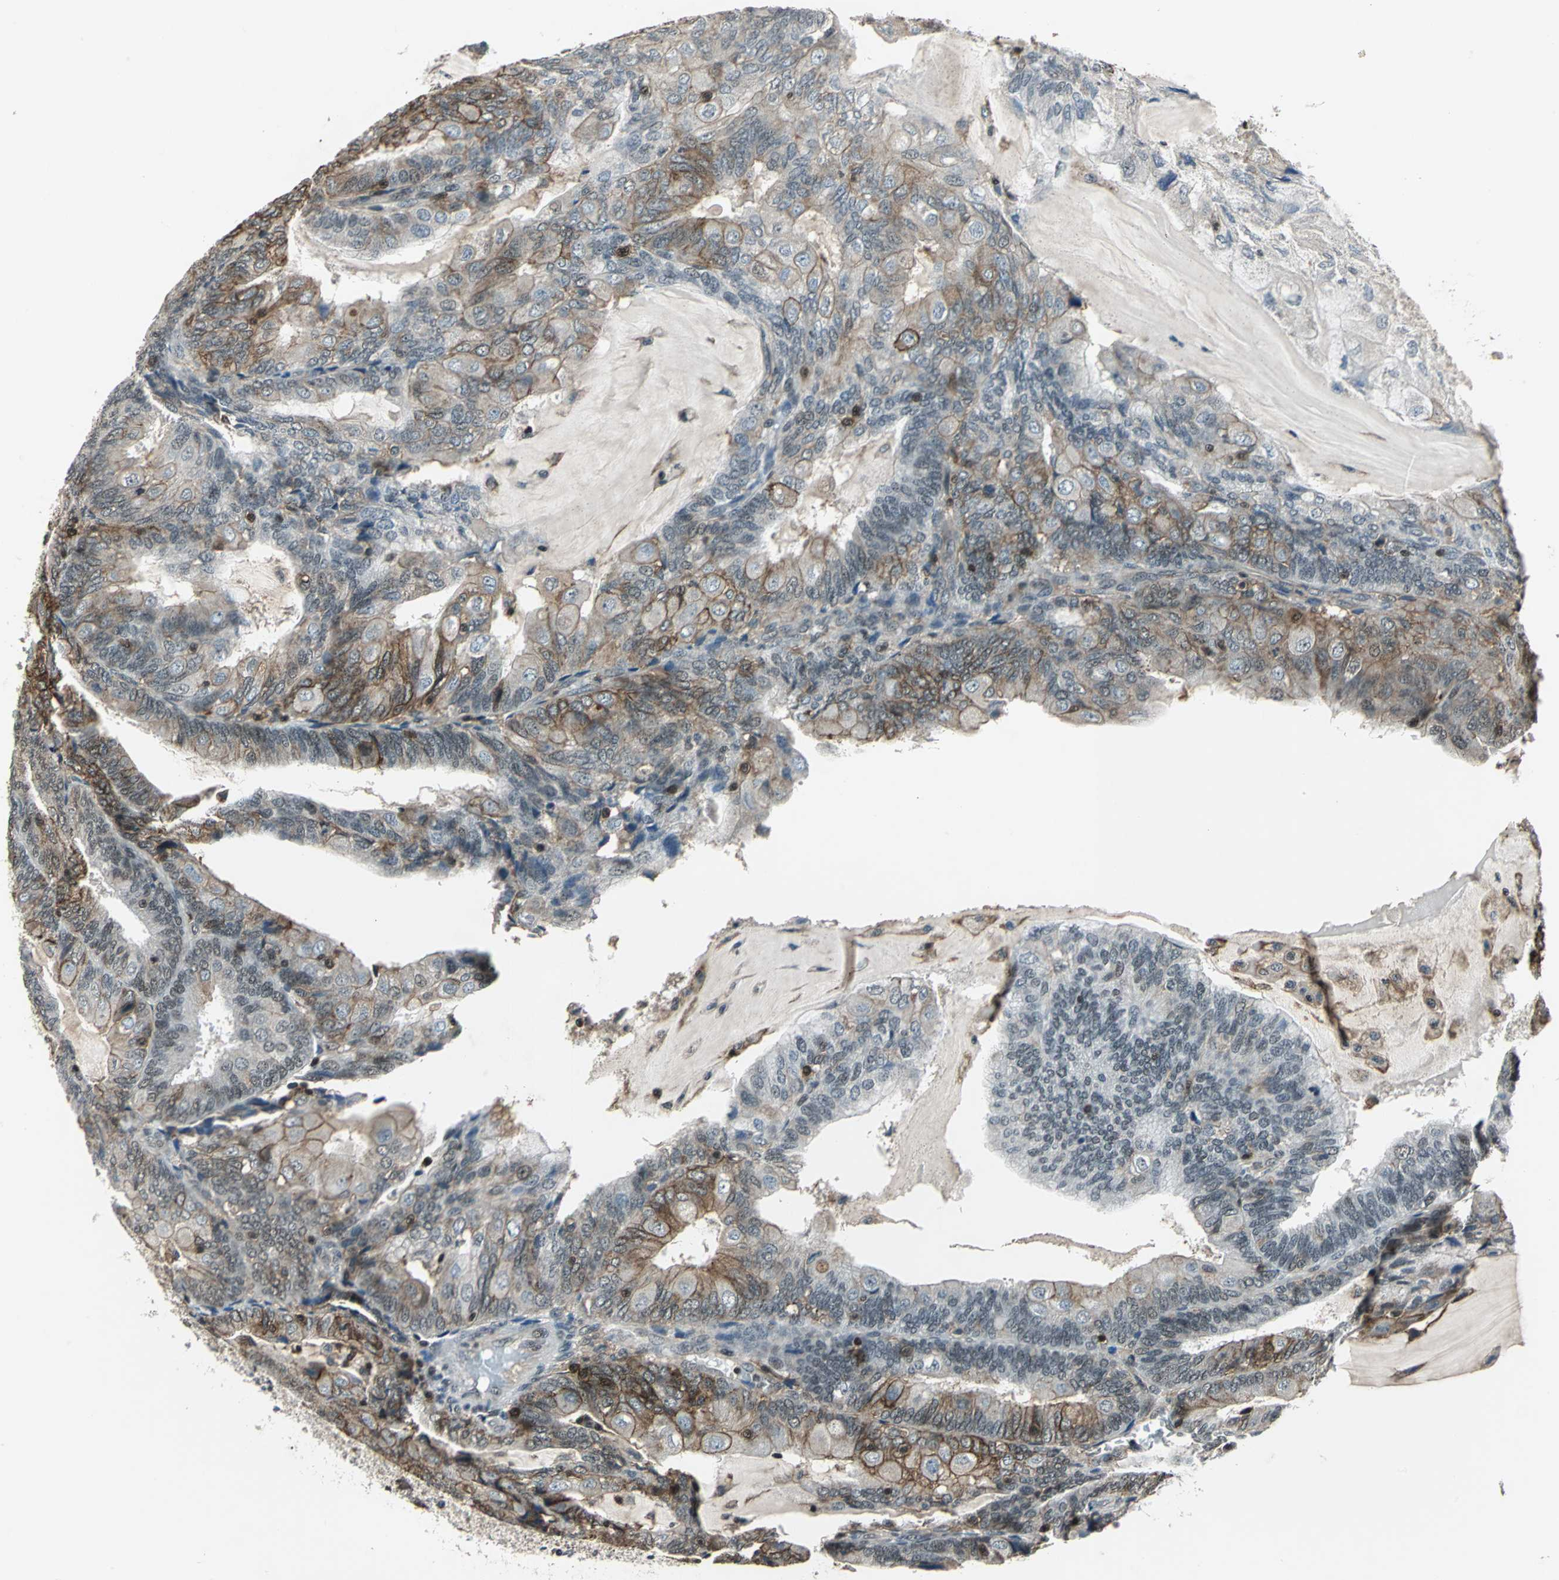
{"staining": {"intensity": "strong", "quantity": "25%-75%", "location": "cytoplasmic/membranous"}, "tissue": "endometrial cancer", "cell_type": "Tumor cells", "image_type": "cancer", "snomed": [{"axis": "morphology", "description": "Adenocarcinoma, NOS"}, {"axis": "topography", "description": "Endometrium"}], "caption": "Immunohistochemical staining of adenocarcinoma (endometrial) reveals high levels of strong cytoplasmic/membranous positivity in about 25%-75% of tumor cells. Using DAB (3,3'-diaminobenzidine) (brown) and hematoxylin (blue) stains, captured at high magnification using brightfield microscopy.", "gene": "NR2C2", "patient": {"sex": "female", "age": 81}}